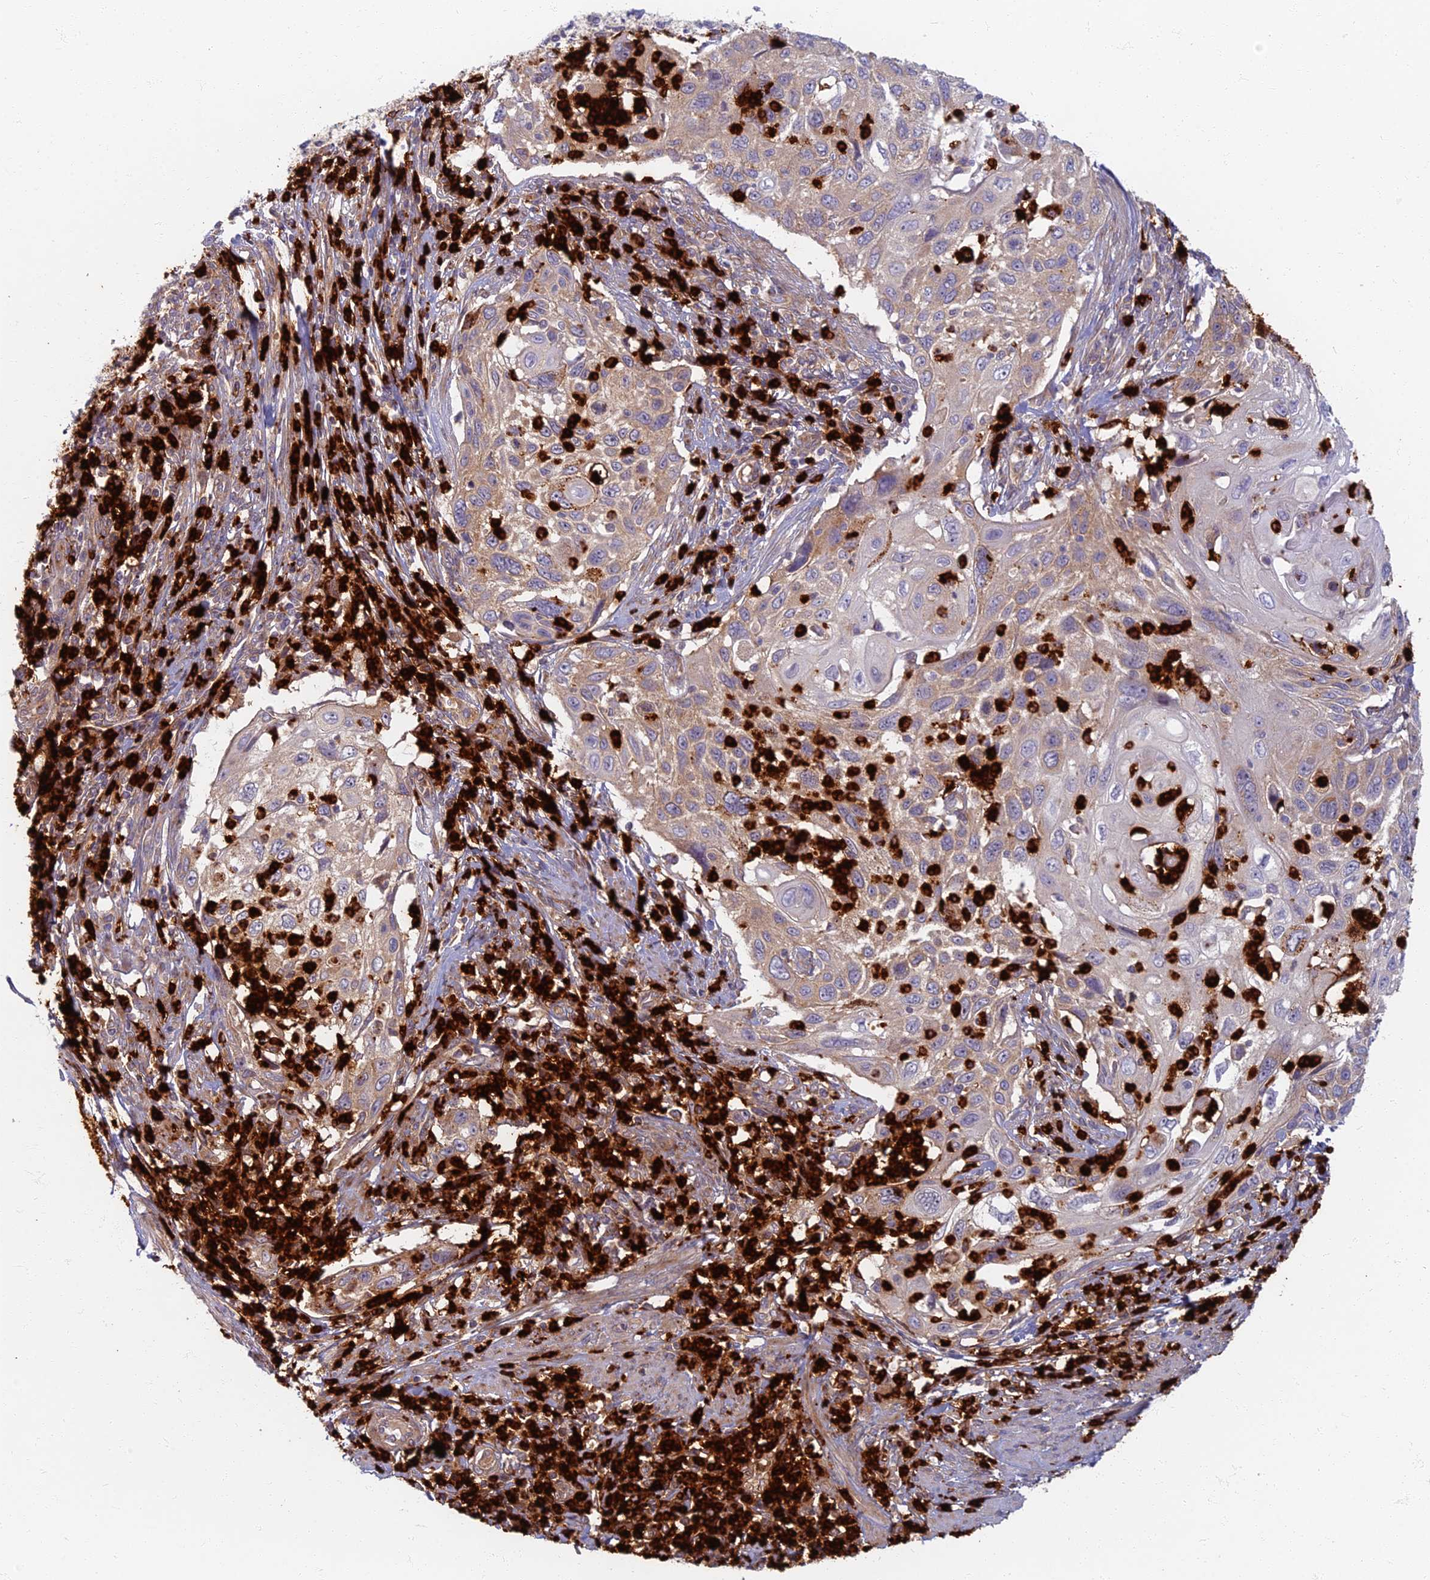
{"staining": {"intensity": "weak", "quantity": ">75%", "location": "cytoplasmic/membranous"}, "tissue": "cervical cancer", "cell_type": "Tumor cells", "image_type": "cancer", "snomed": [{"axis": "morphology", "description": "Squamous cell carcinoma, NOS"}, {"axis": "topography", "description": "Cervix"}], "caption": "Immunohistochemistry (DAB (3,3'-diaminobenzidine)) staining of human cervical cancer shows weak cytoplasmic/membranous protein staining in about >75% of tumor cells. (Brightfield microscopy of DAB IHC at high magnification).", "gene": "PROX2", "patient": {"sex": "female", "age": 70}}